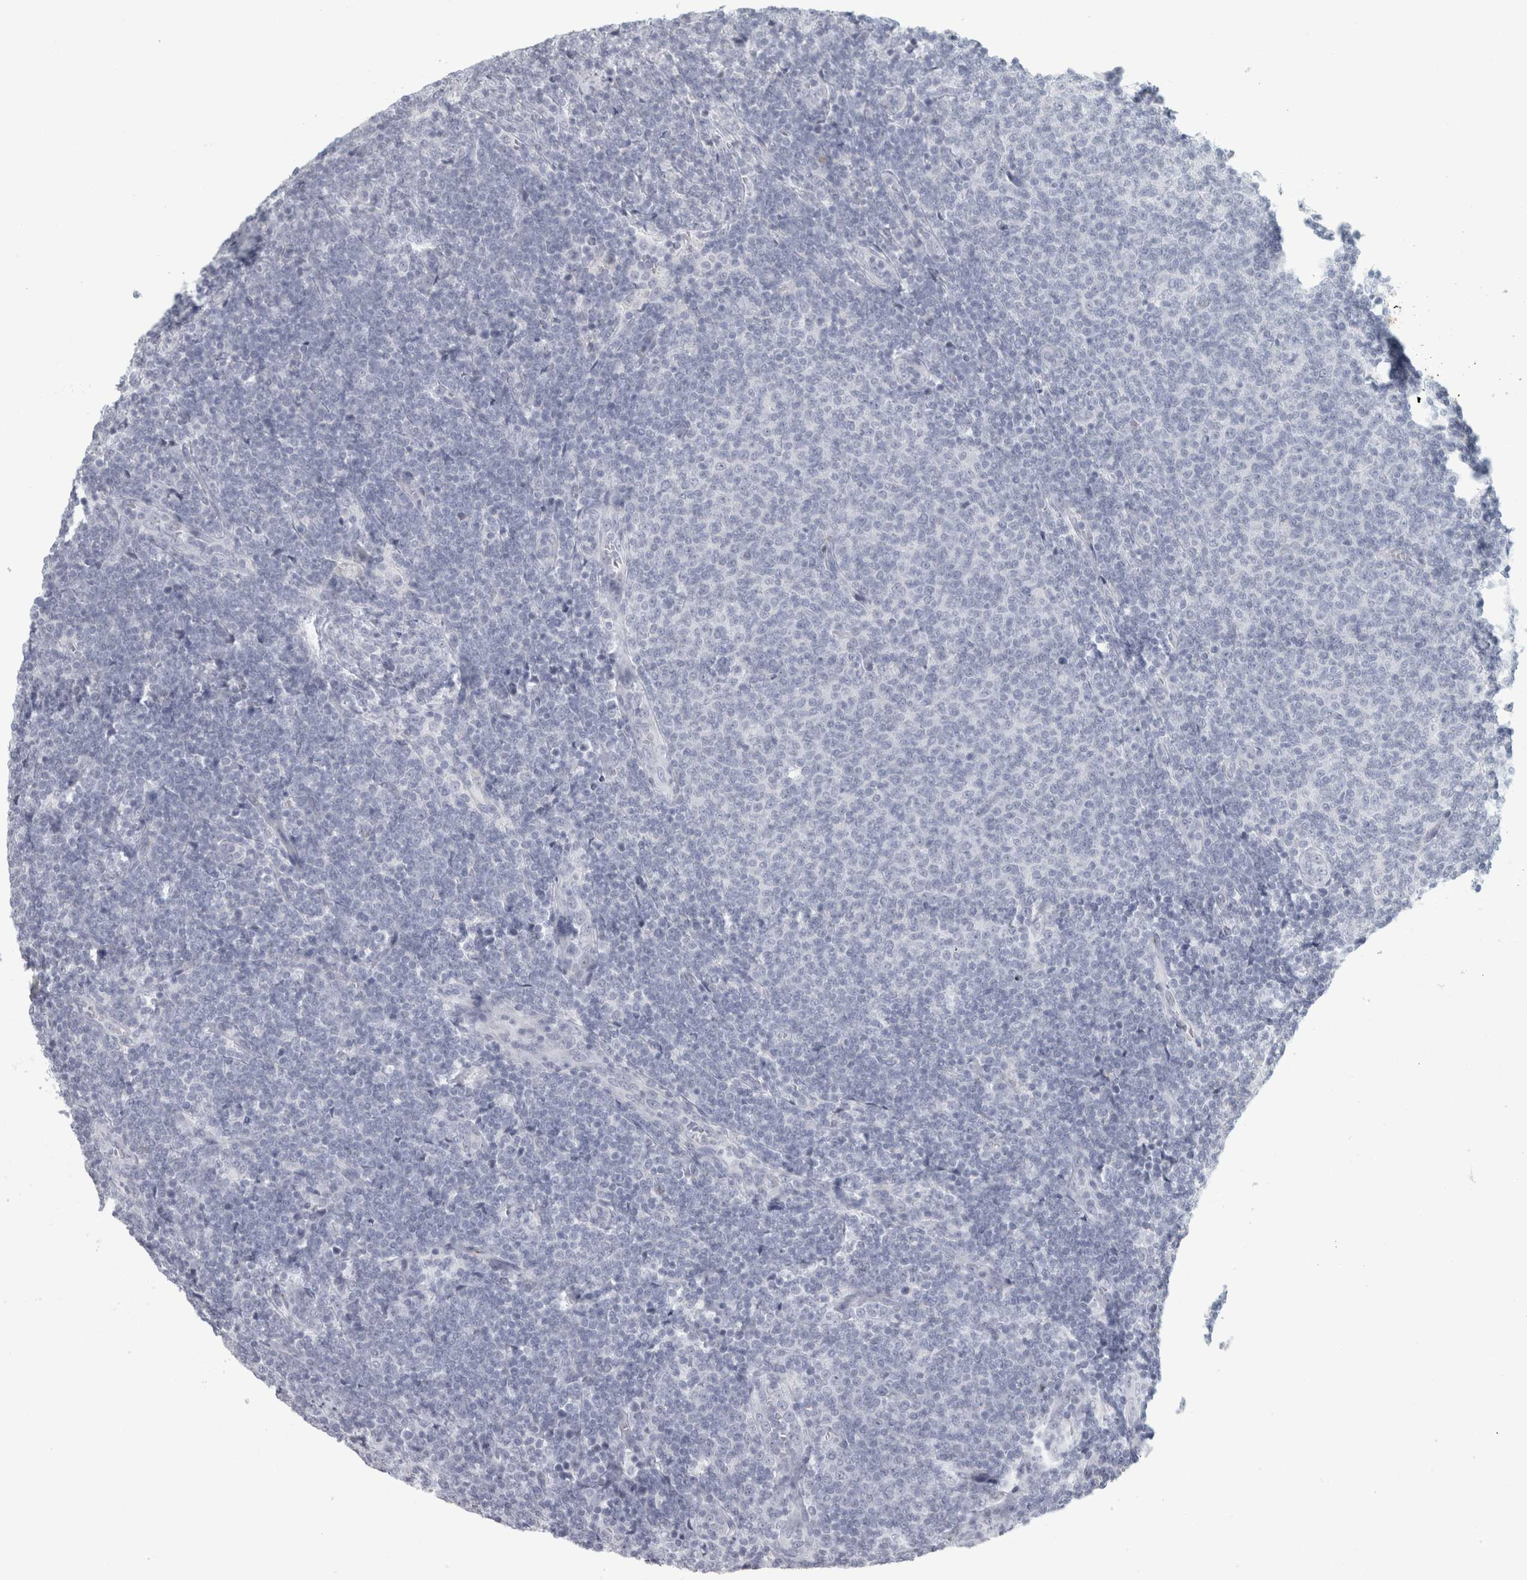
{"staining": {"intensity": "negative", "quantity": "none", "location": "none"}, "tissue": "lymphoma", "cell_type": "Tumor cells", "image_type": "cancer", "snomed": [{"axis": "morphology", "description": "Malignant lymphoma, non-Hodgkin's type, Low grade"}, {"axis": "topography", "description": "Lymph node"}], "caption": "Immunohistochemical staining of low-grade malignant lymphoma, non-Hodgkin's type shows no significant staining in tumor cells.", "gene": "CPE", "patient": {"sex": "male", "age": 66}}